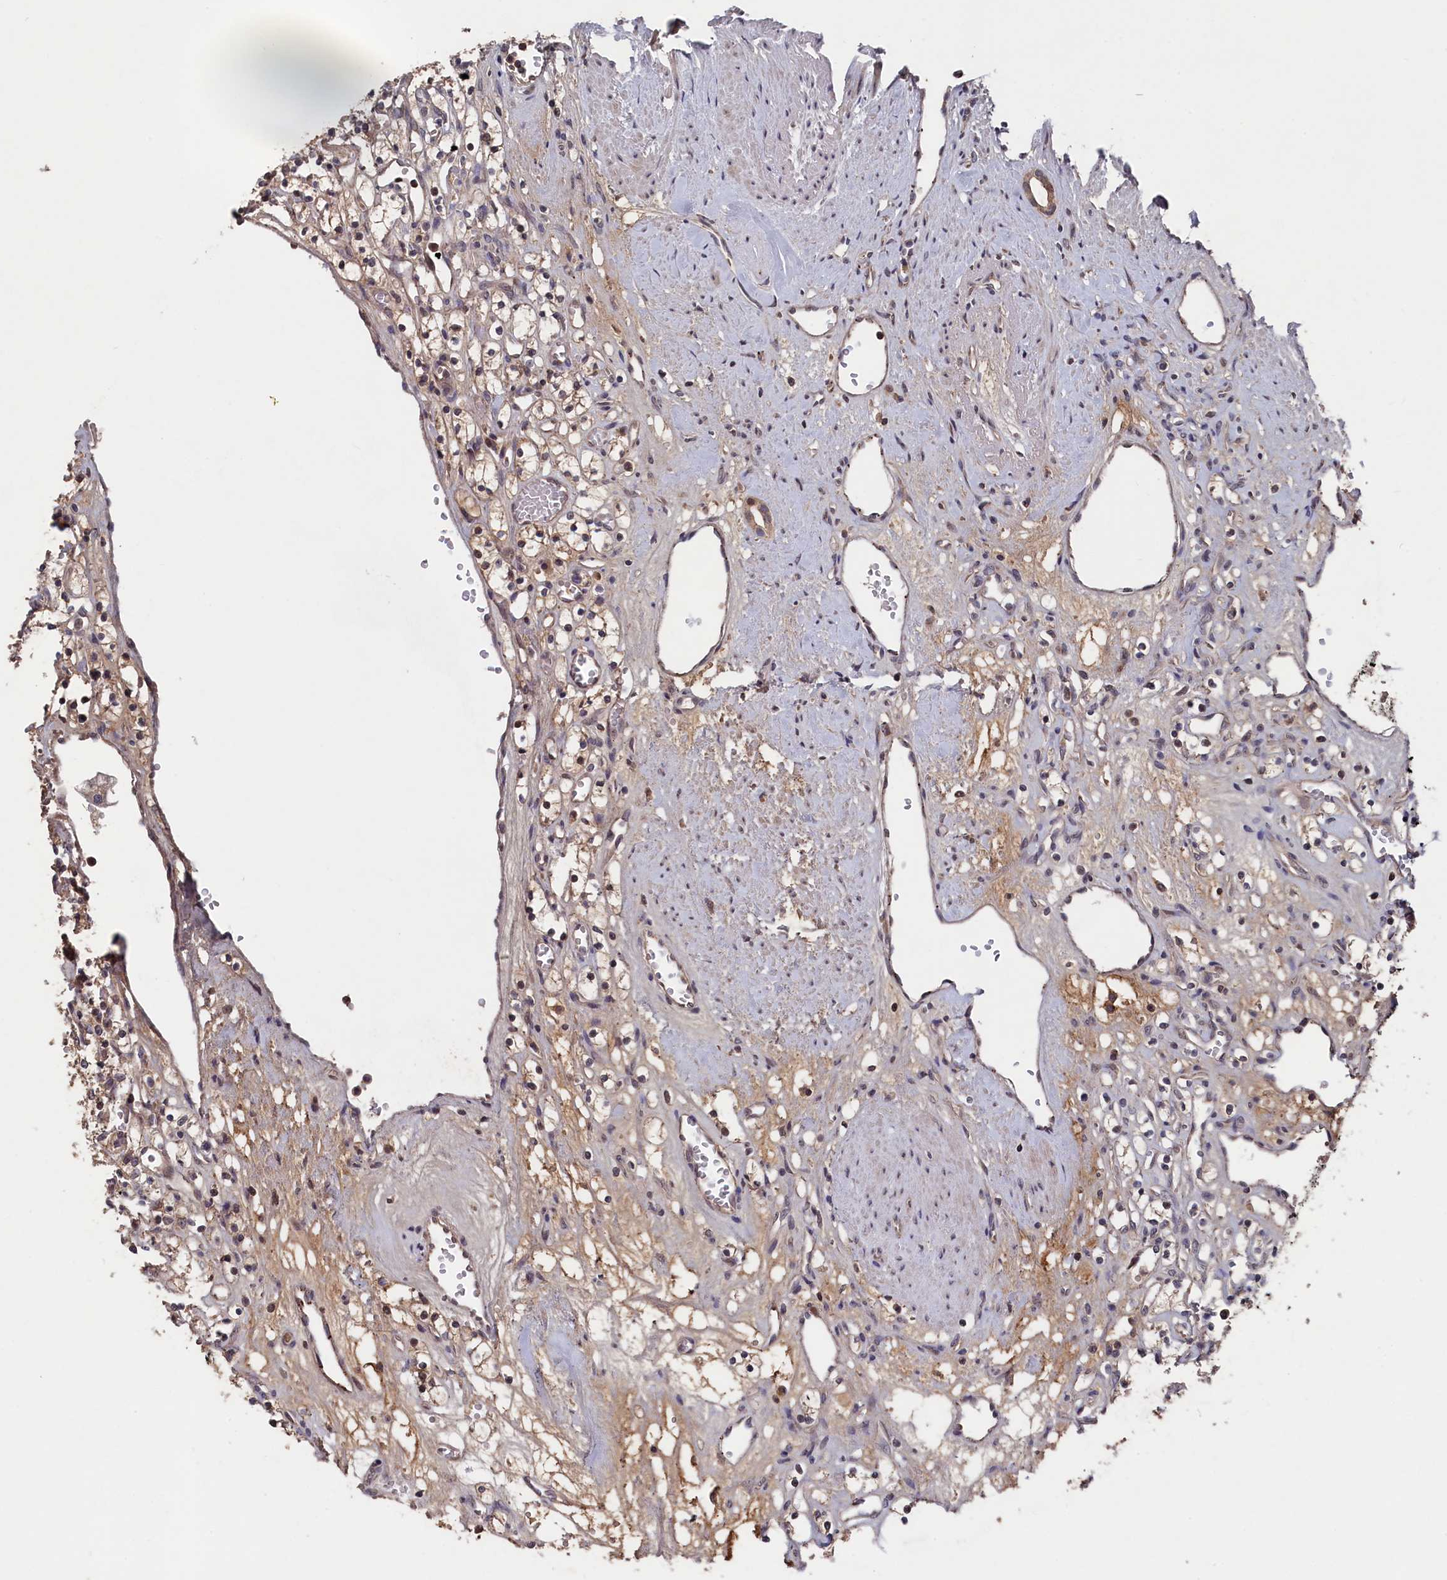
{"staining": {"intensity": "weak", "quantity": ">75%", "location": "cytoplasmic/membranous,nuclear"}, "tissue": "renal cancer", "cell_type": "Tumor cells", "image_type": "cancer", "snomed": [{"axis": "morphology", "description": "Adenocarcinoma, NOS"}, {"axis": "topography", "description": "Kidney"}], "caption": "The immunohistochemical stain shows weak cytoplasmic/membranous and nuclear staining in tumor cells of renal cancer (adenocarcinoma) tissue. (Stains: DAB in brown, nuclei in blue, Microscopy: brightfield microscopy at high magnification).", "gene": "TMC5", "patient": {"sex": "female", "age": 59}}